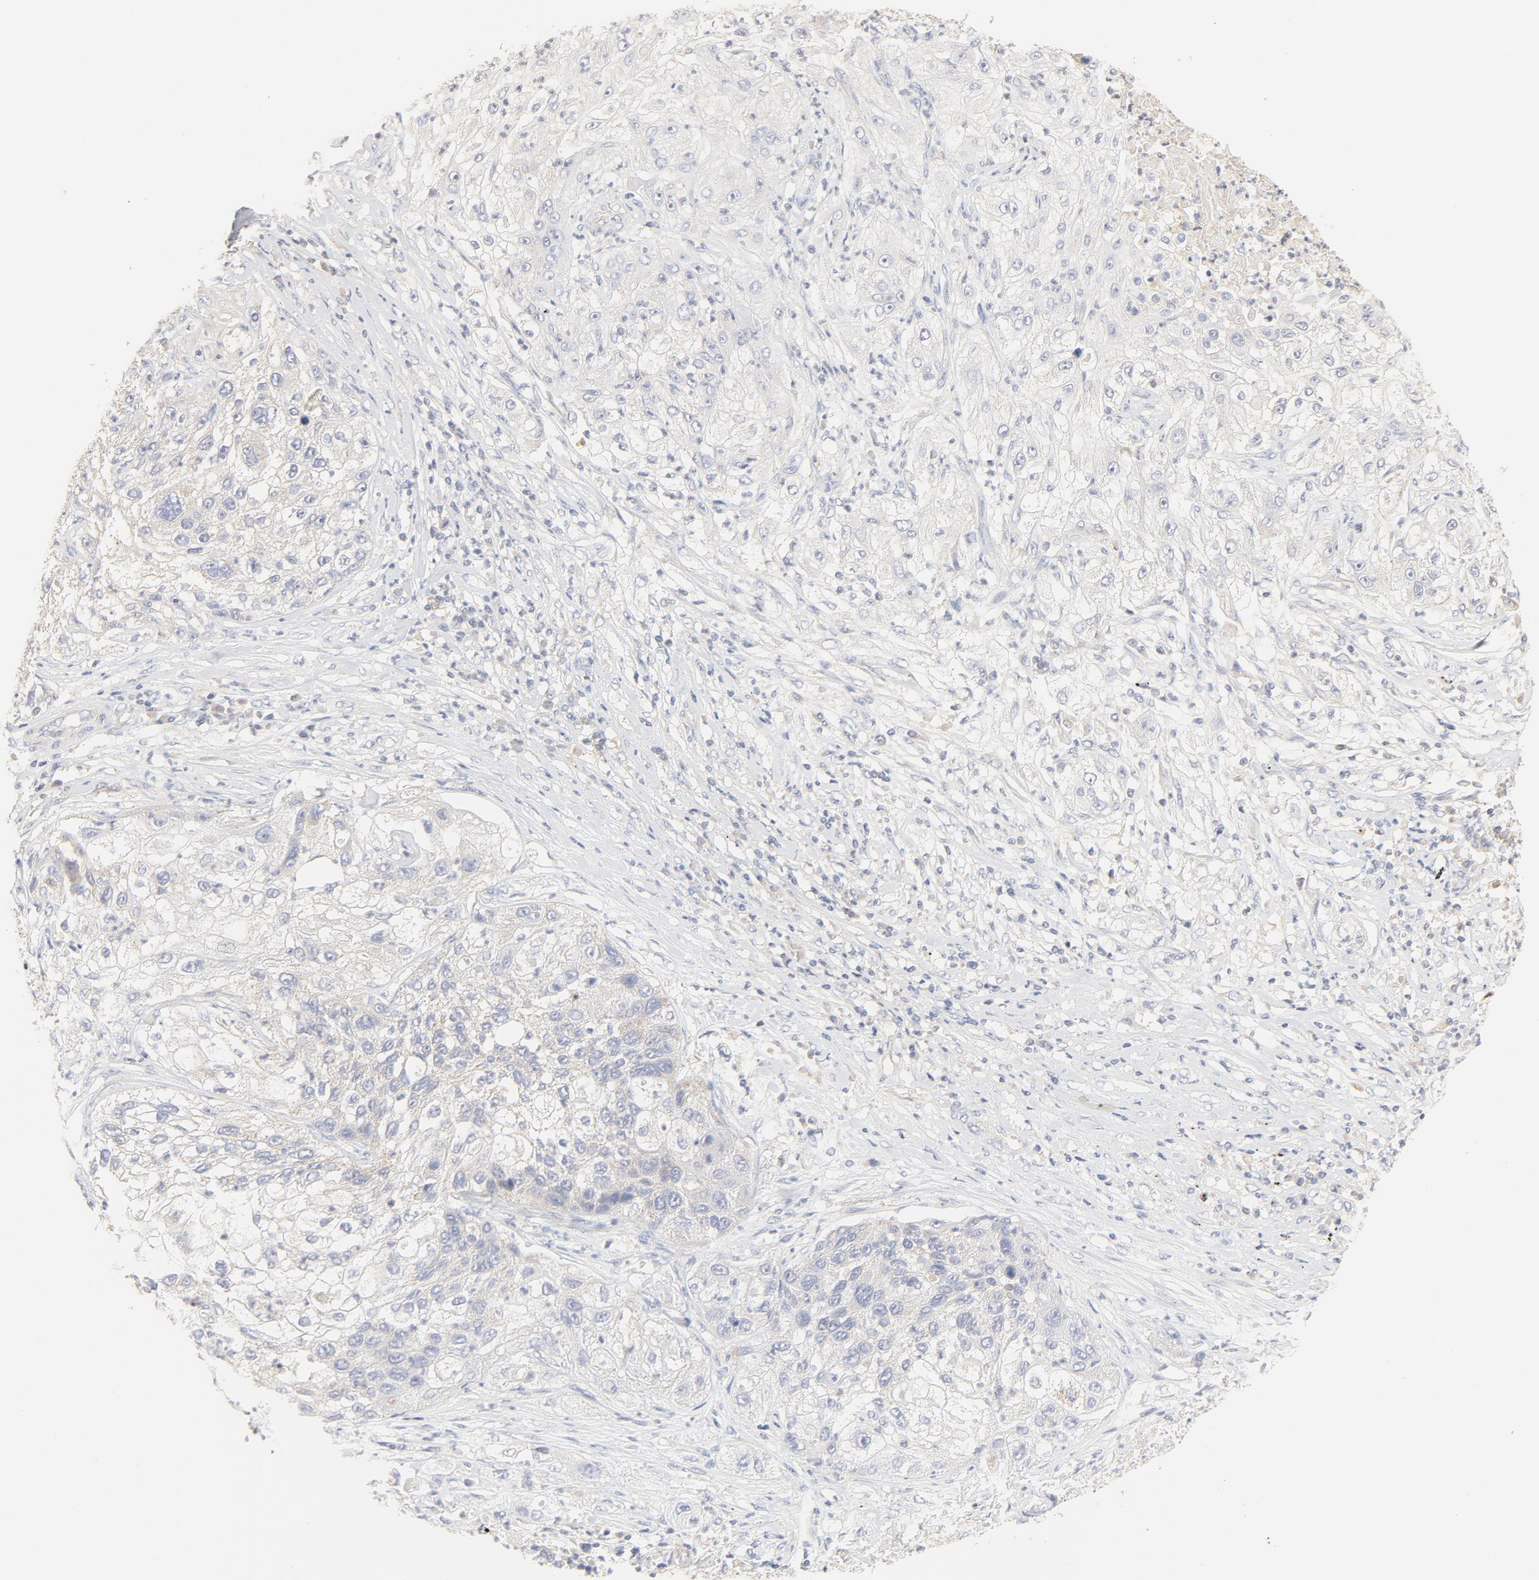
{"staining": {"intensity": "negative", "quantity": "none", "location": "none"}, "tissue": "lung cancer", "cell_type": "Tumor cells", "image_type": "cancer", "snomed": [{"axis": "morphology", "description": "Inflammation, NOS"}, {"axis": "morphology", "description": "Squamous cell carcinoma, NOS"}, {"axis": "topography", "description": "Lymph node"}, {"axis": "topography", "description": "Soft tissue"}, {"axis": "topography", "description": "Lung"}], "caption": "Immunohistochemistry micrograph of neoplastic tissue: human lung cancer stained with DAB (3,3'-diaminobenzidine) displays no significant protein staining in tumor cells. Nuclei are stained in blue.", "gene": "FCGBP", "patient": {"sex": "male", "age": 66}}